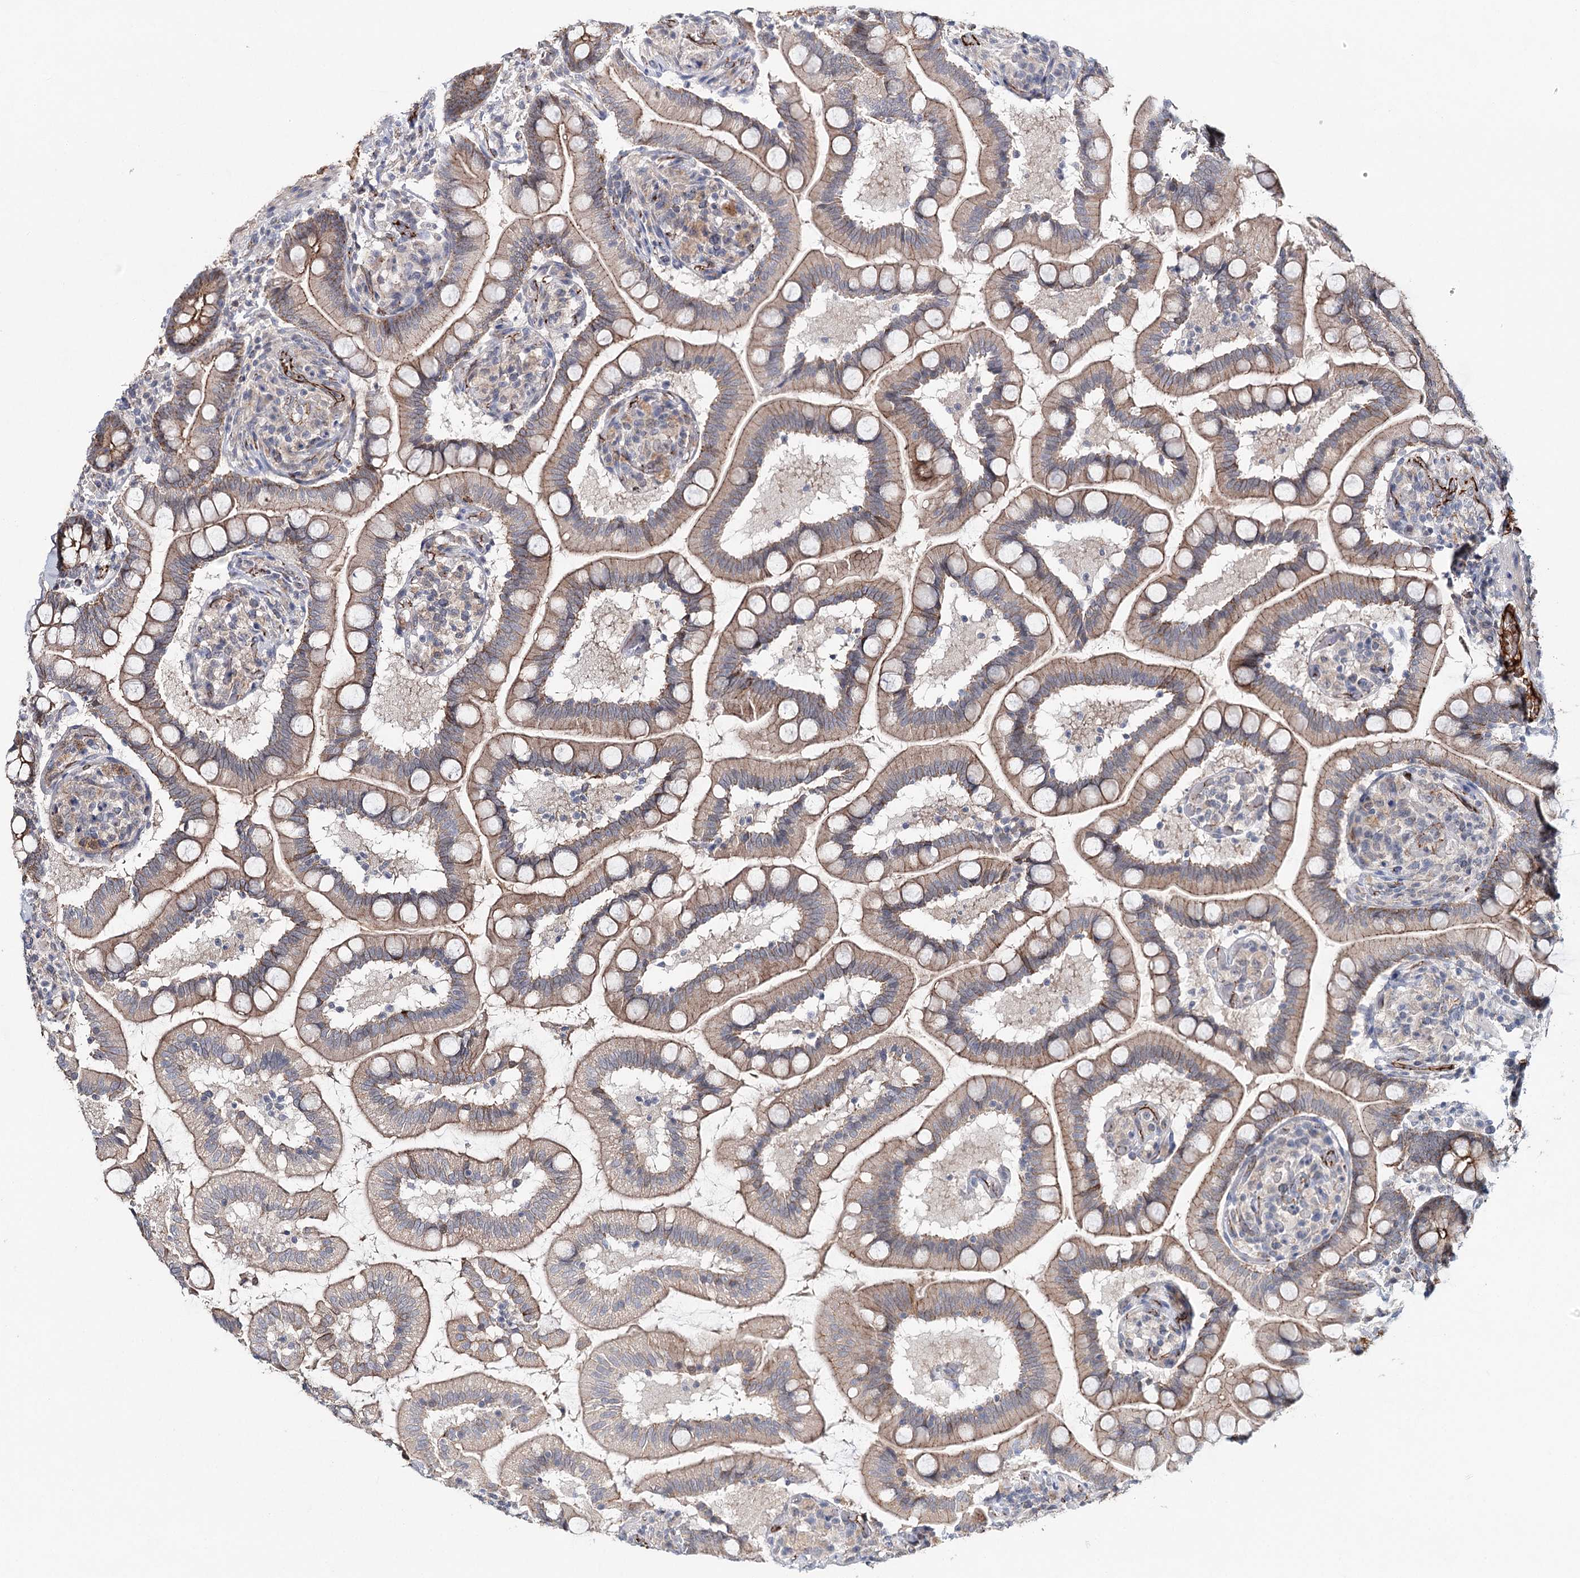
{"staining": {"intensity": "moderate", "quantity": "25%-75%", "location": "cytoplasmic/membranous"}, "tissue": "small intestine", "cell_type": "Glandular cells", "image_type": "normal", "snomed": [{"axis": "morphology", "description": "Normal tissue, NOS"}, {"axis": "topography", "description": "Small intestine"}], "caption": "Moderate cytoplasmic/membranous expression for a protein is present in about 25%-75% of glandular cells of normal small intestine using immunohistochemistry.", "gene": "PKP4", "patient": {"sex": "female", "age": 64}}